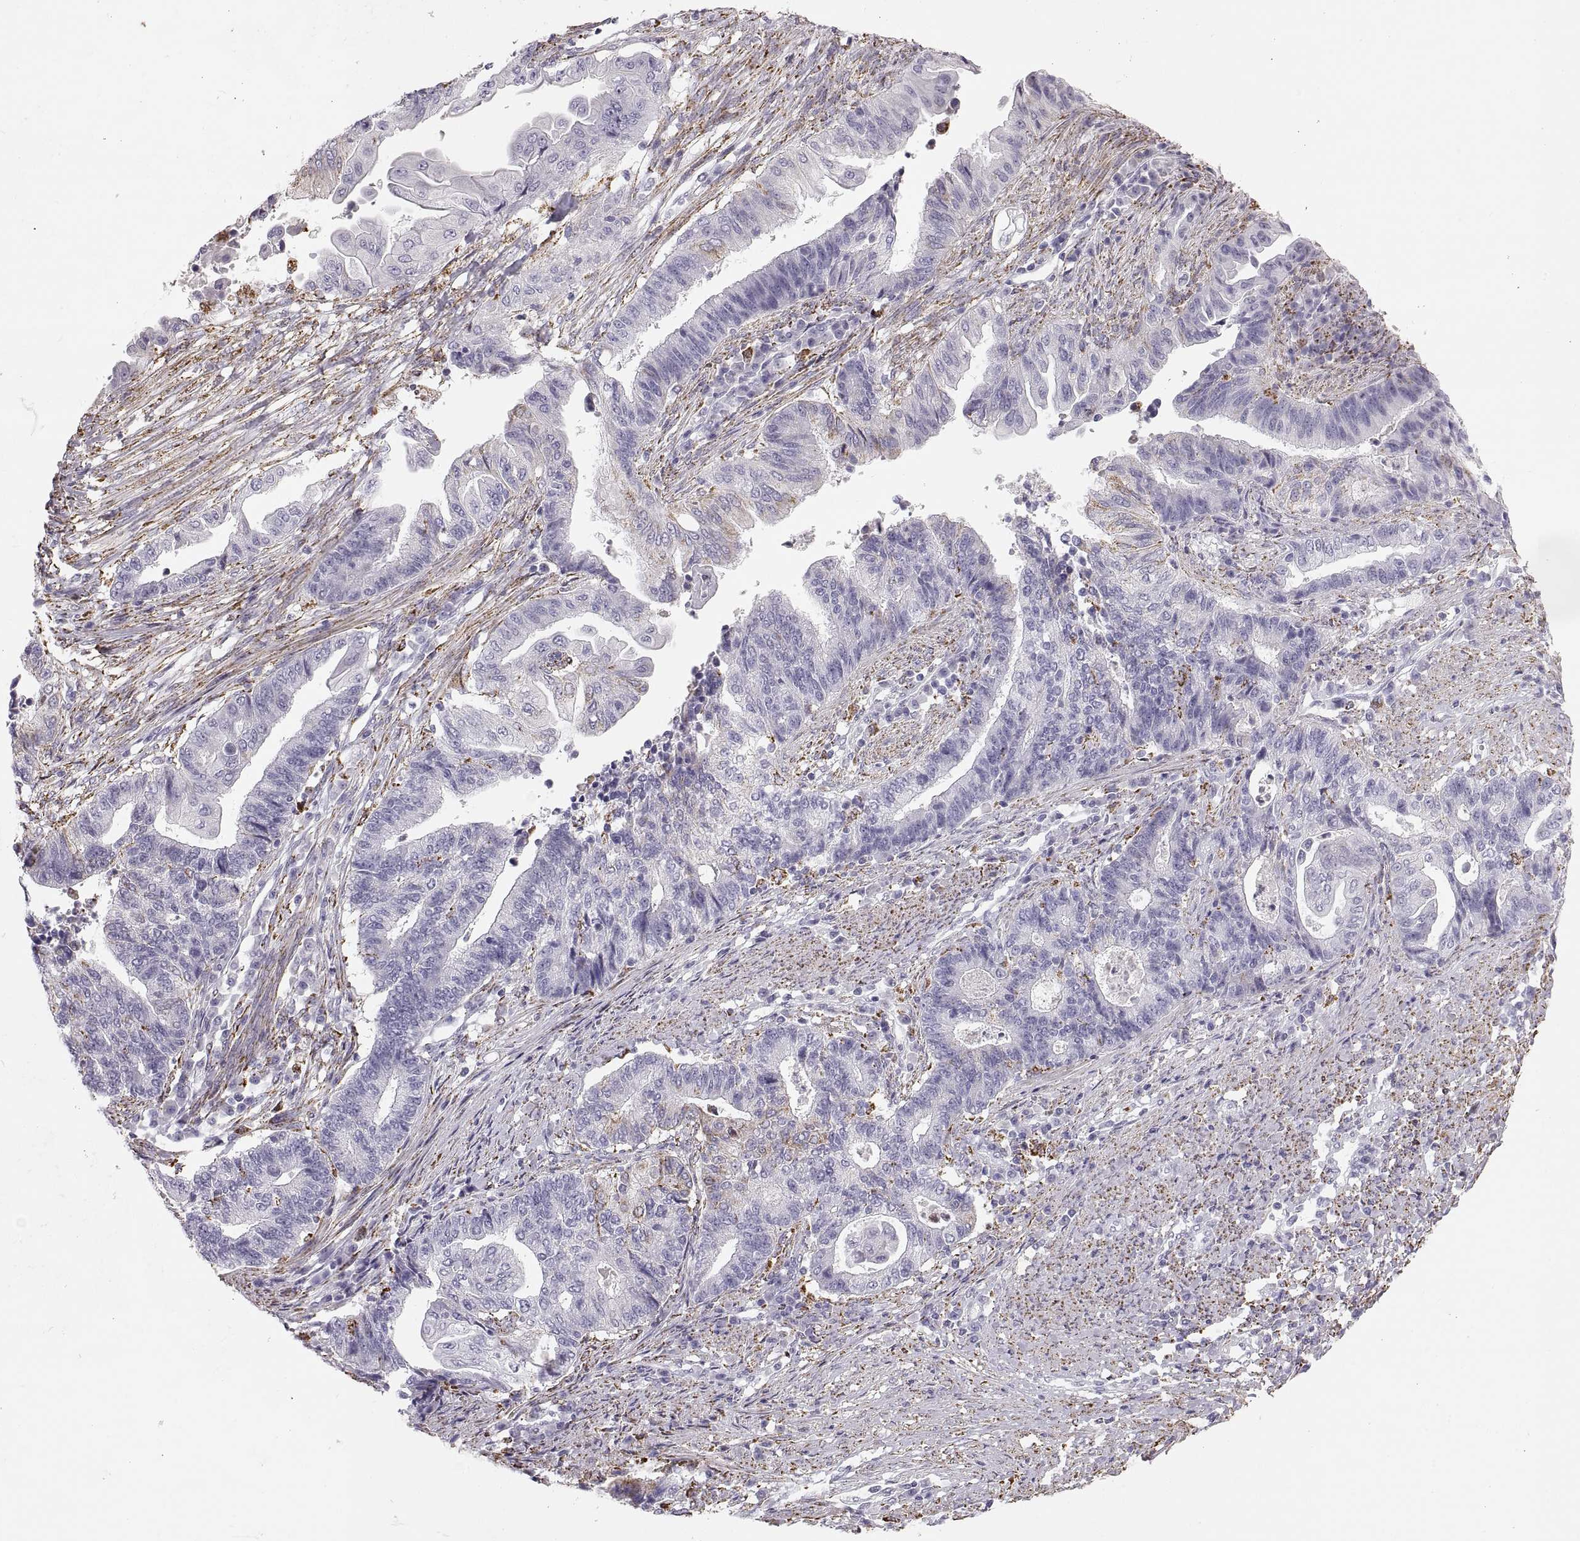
{"staining": {"intensity": "negative", "quantity": "none", "location": "none"}, "tissue": "endometrial cancer", "cell_type": "Tumor cells", "image_type": "cancer", "snomed": [{"axis": "morphology", "description": "Adenocarcinoma, NOS"}, {"axis": "topography", "description": "Uterus"}, {"axis": "topography", "description": "Endometrium"}], "caption": "Micrograph shows no significant protein positivity in tumor cells of endometrial adenocarcinoma.", "gene": "COL9A3", "patient": {"sex": "female", "age": 54}}